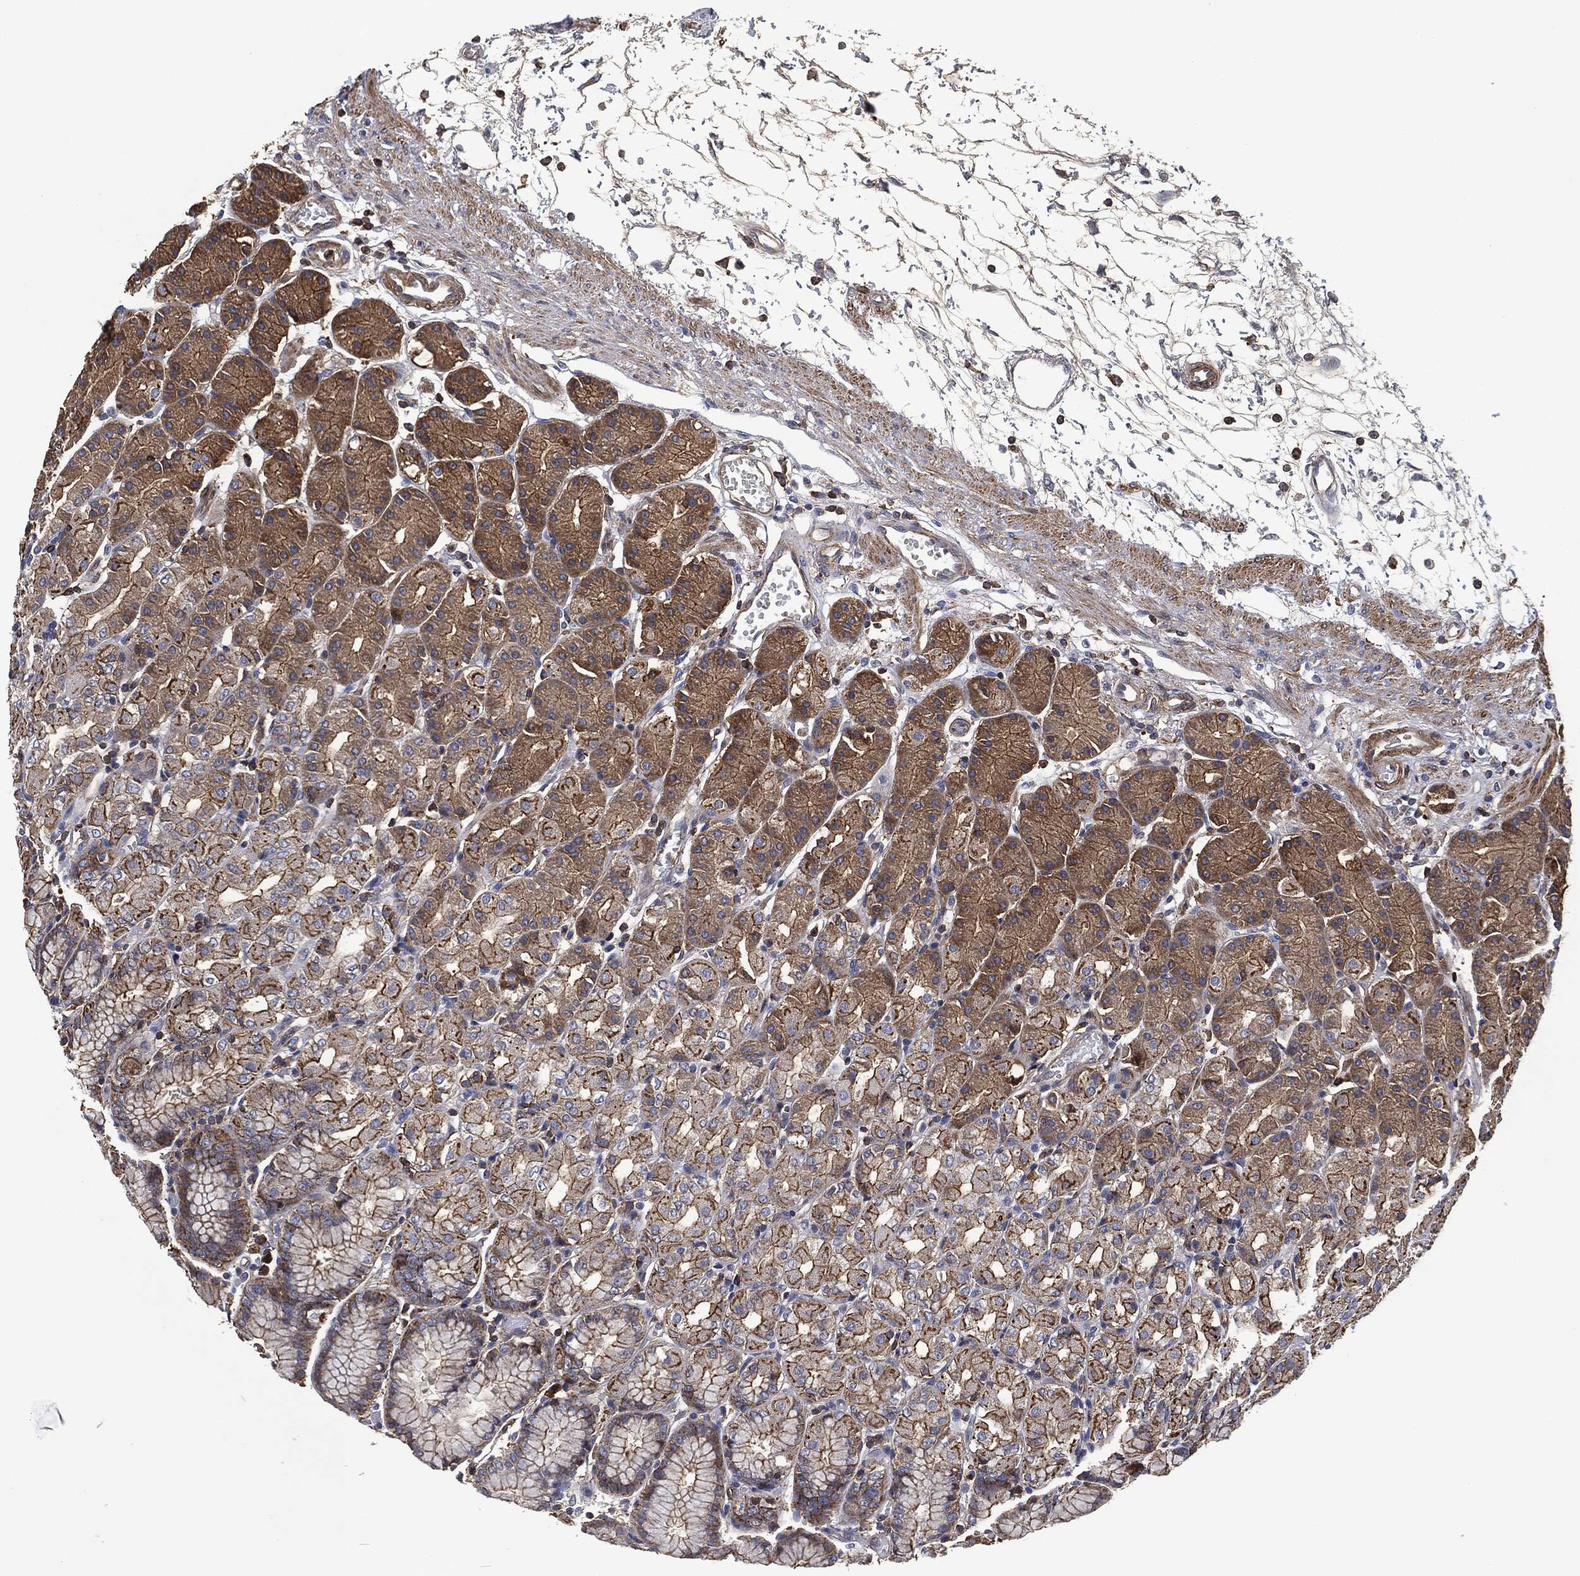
{"staining": {"intensity": "moderate", "quantity": ">75%", "location": "cytoplasmic/membranous"}, "tissue": "stomach", "cell_type": "Glandular cells", "image_type": "normal", "snomed": [{"axis": "morphology", "description": "Normal tissue, NOS"}, {"axis": "morphology", "description": "Adenocarcinoma, NOS"}, {"axis": "topography", "description": "Stomach"}], "caption": "High-magnification brightfield microscopy of unremarkable stomach stained with DAB (3,3'-diaminobenzidine) (brown) and counterstained with hematoxylin (blue). glandular cells exhibit moderate cytoplasmic/membranous staining is seen in about>75% of cells. The staining is performed using DAB (3,3'-diaminobenzidine) brown chromogen to label protein expression. The nuclei are counter-stained blue using hematoxylin.", "gene": "LGALS9", "patient": {"sex": "female", "age": 81}}